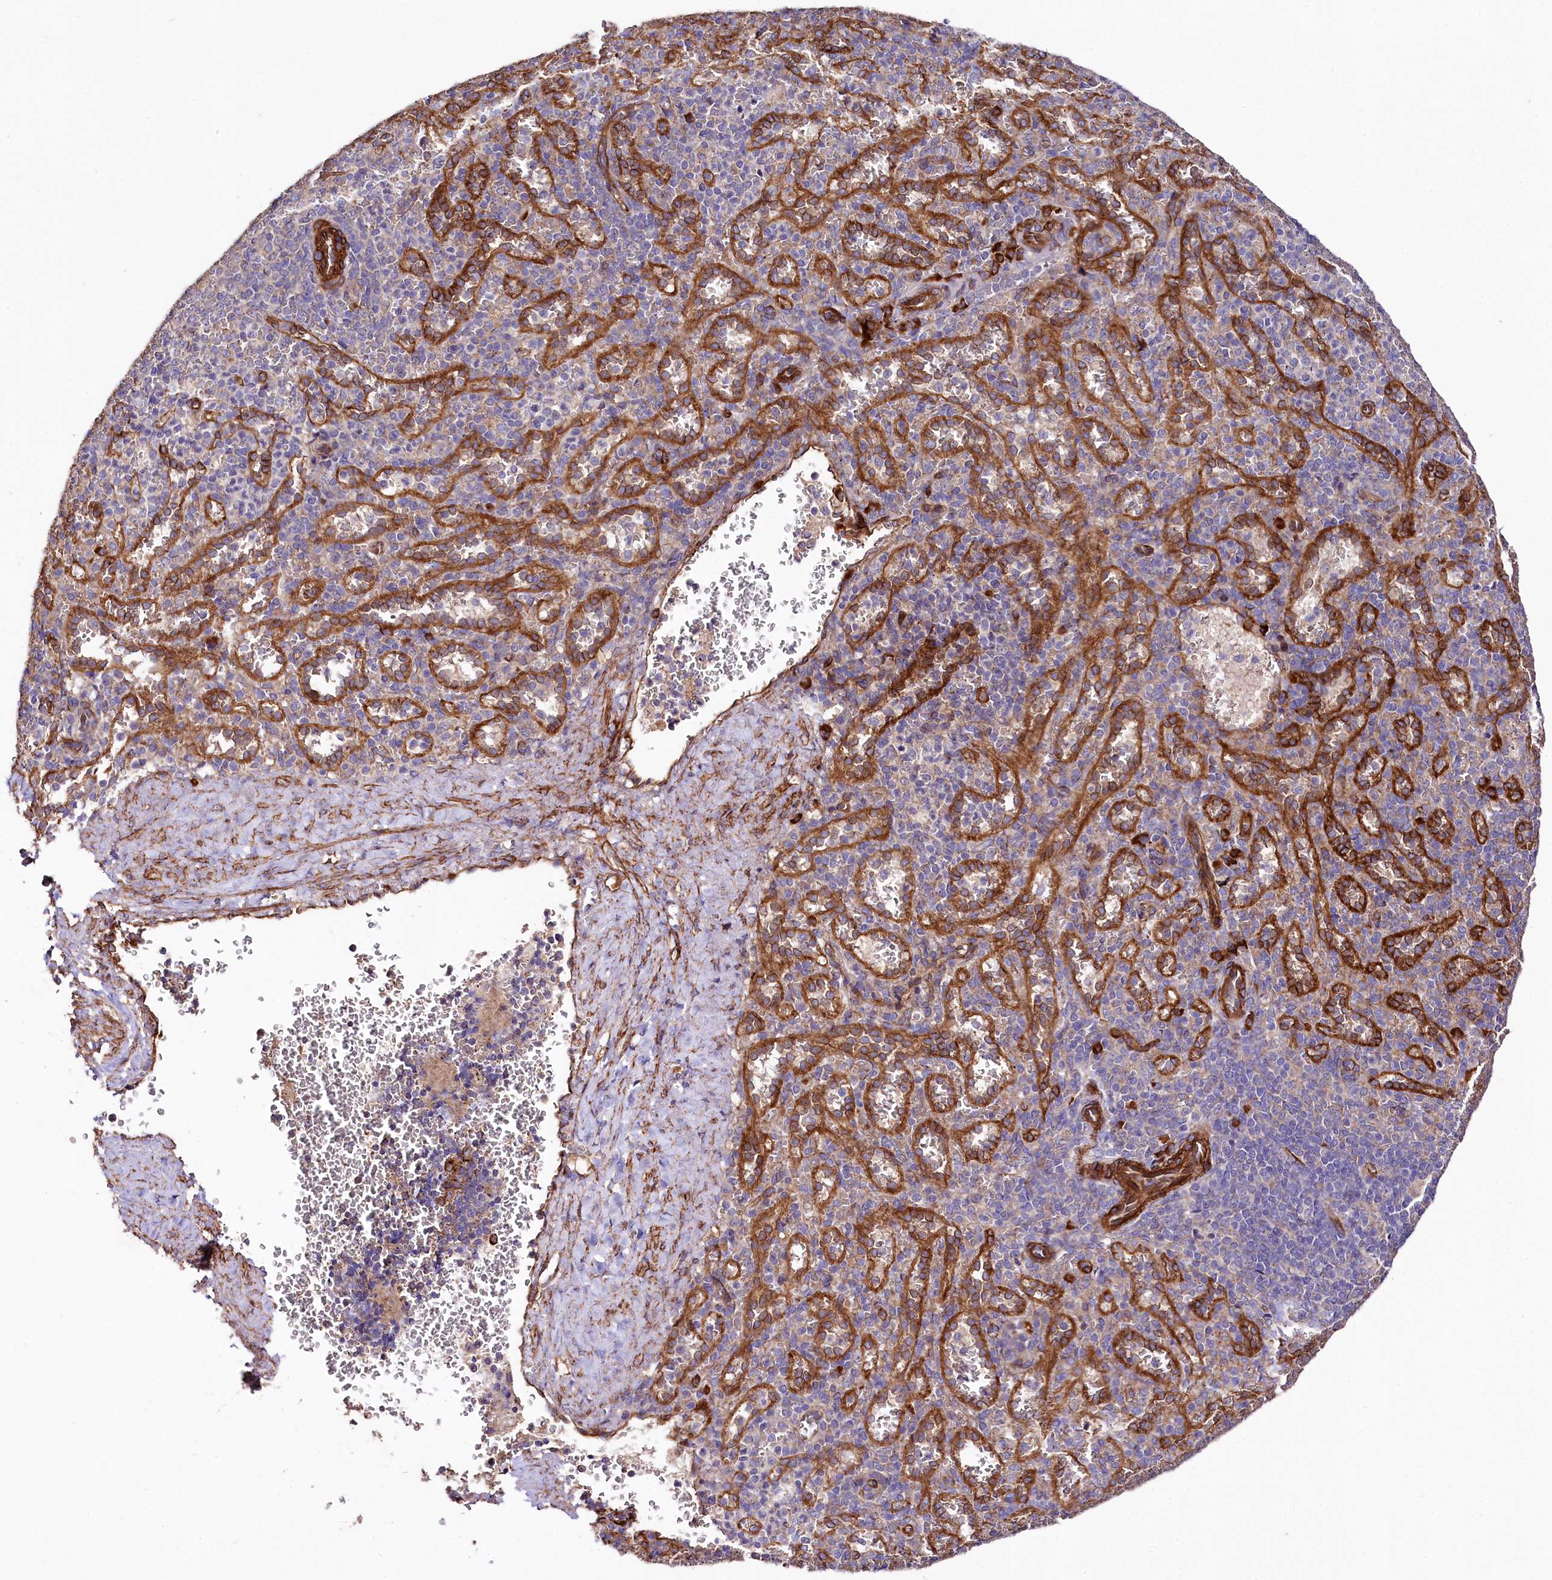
{"staining": {"intensity": "negative", "quantity": "none", "location": "none"}, "tissue": "spleen", "cell_type": "Cells in red pulp", "image_type": "normal", "snomed": [{"axis": "morphology", "description": "Normal tissue, NOS"}, {"axis": "topography", "description": "Spleen"}], "caption": "Immunohistochemistry photomicrograph of benign spleen: spleen stained with DAB displays no significant protein positivity in cells in red pulp. Nuclei are stained in blue.", "gene": "SPATS2", "patient": {"sex": "female", "age": 21}}